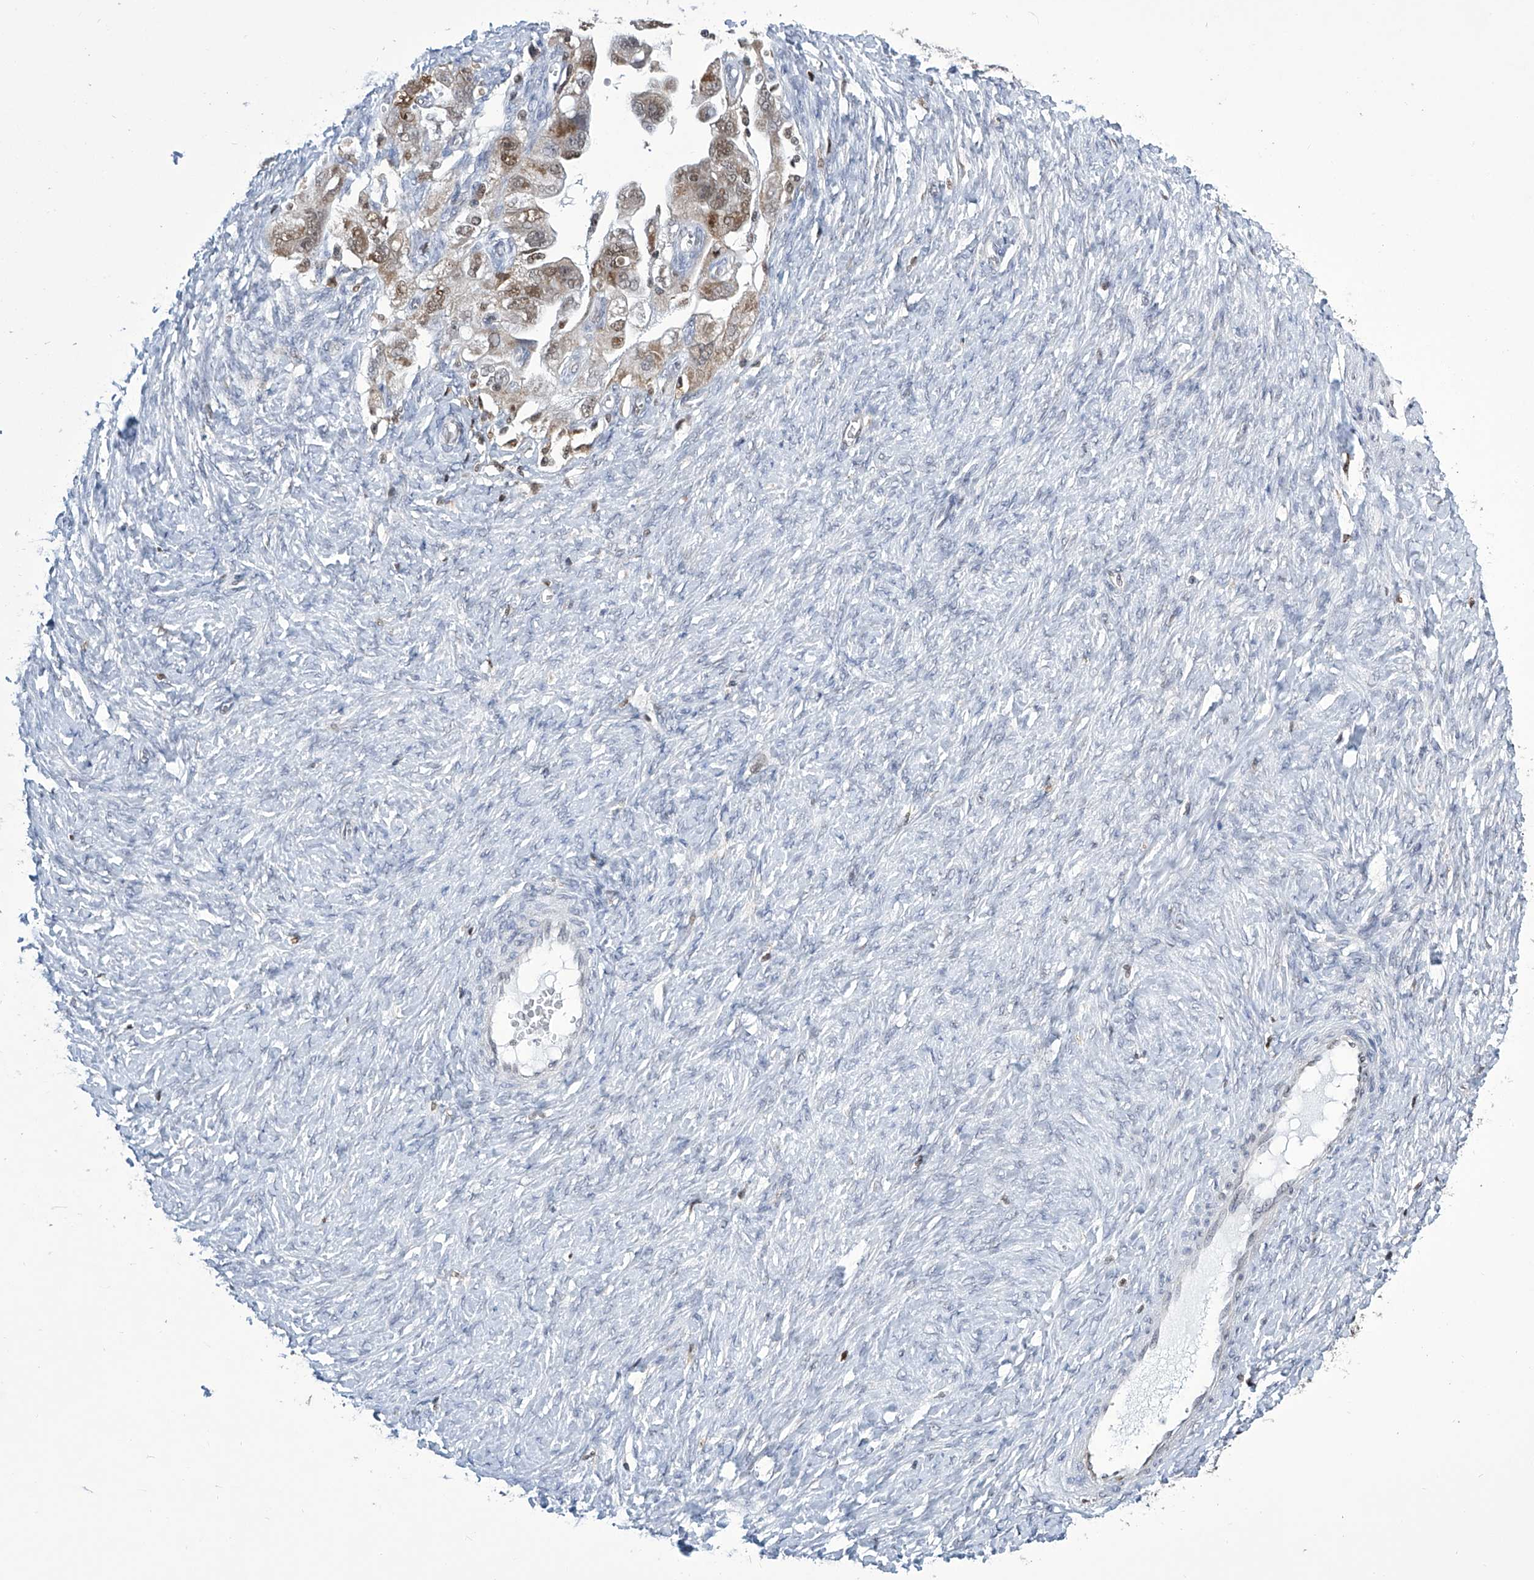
{"staining": {"intensity": "moderate", "quantity": "25%-75%", "location": "nuclear"}, "tissue": "ovarian cancer", "cell_type": "Tumor cells", "image_type": "cancer", "snomed": [{"axis": "morphology", "description": "Carcinoma, NOS"}, {"axis": "morphology", "description": "Cystadenocarcinoma, serous, NOS"}, {"axis": "topography", "description": "Ovary"}], "caption": "The histopathology image displays a brown stain indicating the presence of a protein in the nuclear of tumor cells in ovarian carcinoma.", "gene": "SREBF2", "patient": {"sex": "female", "age": 69}}